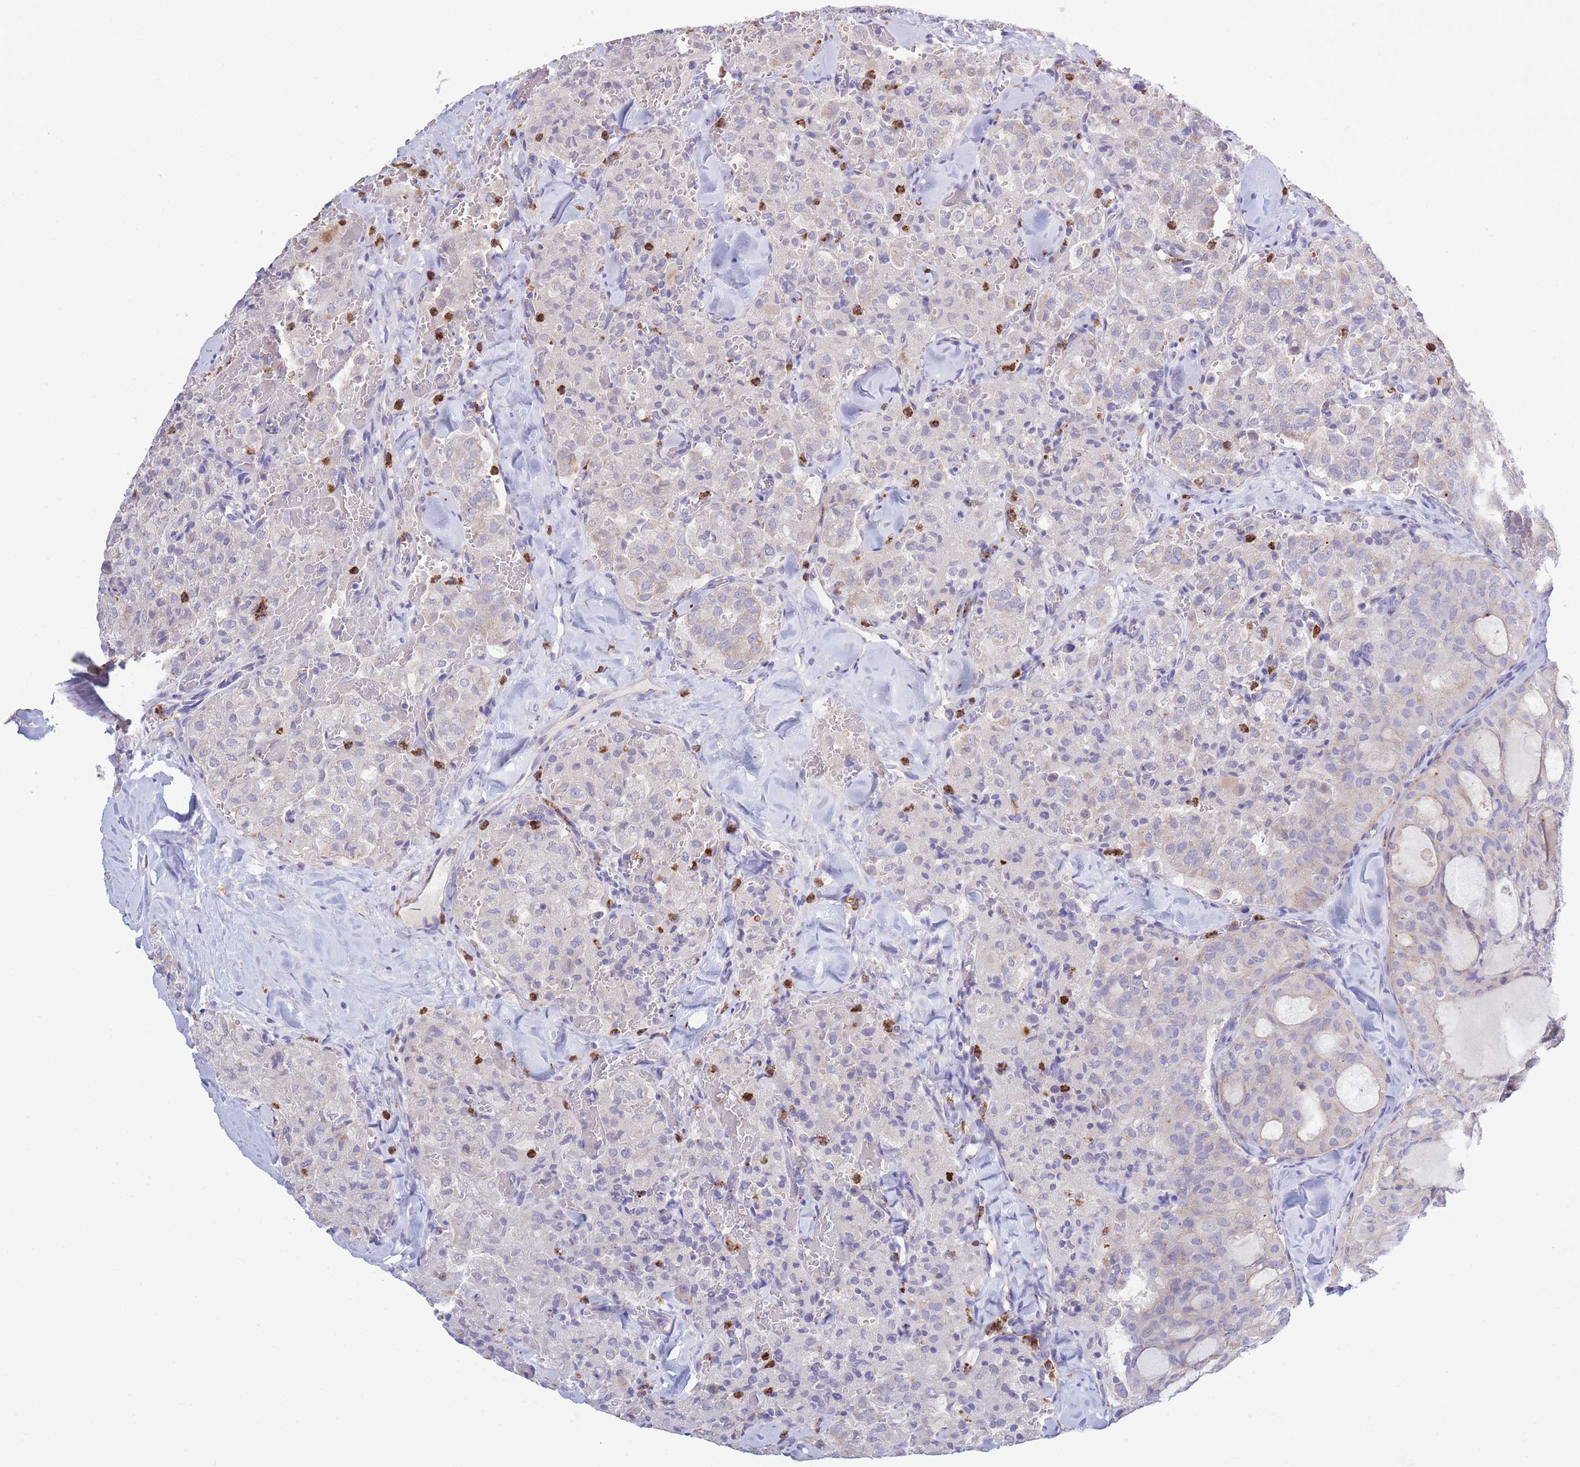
{"staining": {"intensity": "negative", "quantity": "none", "location": "none"}, "tissue": "thyroid cancer", "cell_type": "Tumor cells", "image_type": "cancer", "snomed": [{"axis": "morphology", "description": "Follicular adenoma carcinoma, NOS"}, {"axis": "topography", "description": "Thyroid gland"}], "caption": "A photomicrograph of thyroid cancer stained for a protein exhibits no brown staining in tumor cells.", "gene": "CENPM", "patient": {"sex": "male", "age": 75}}